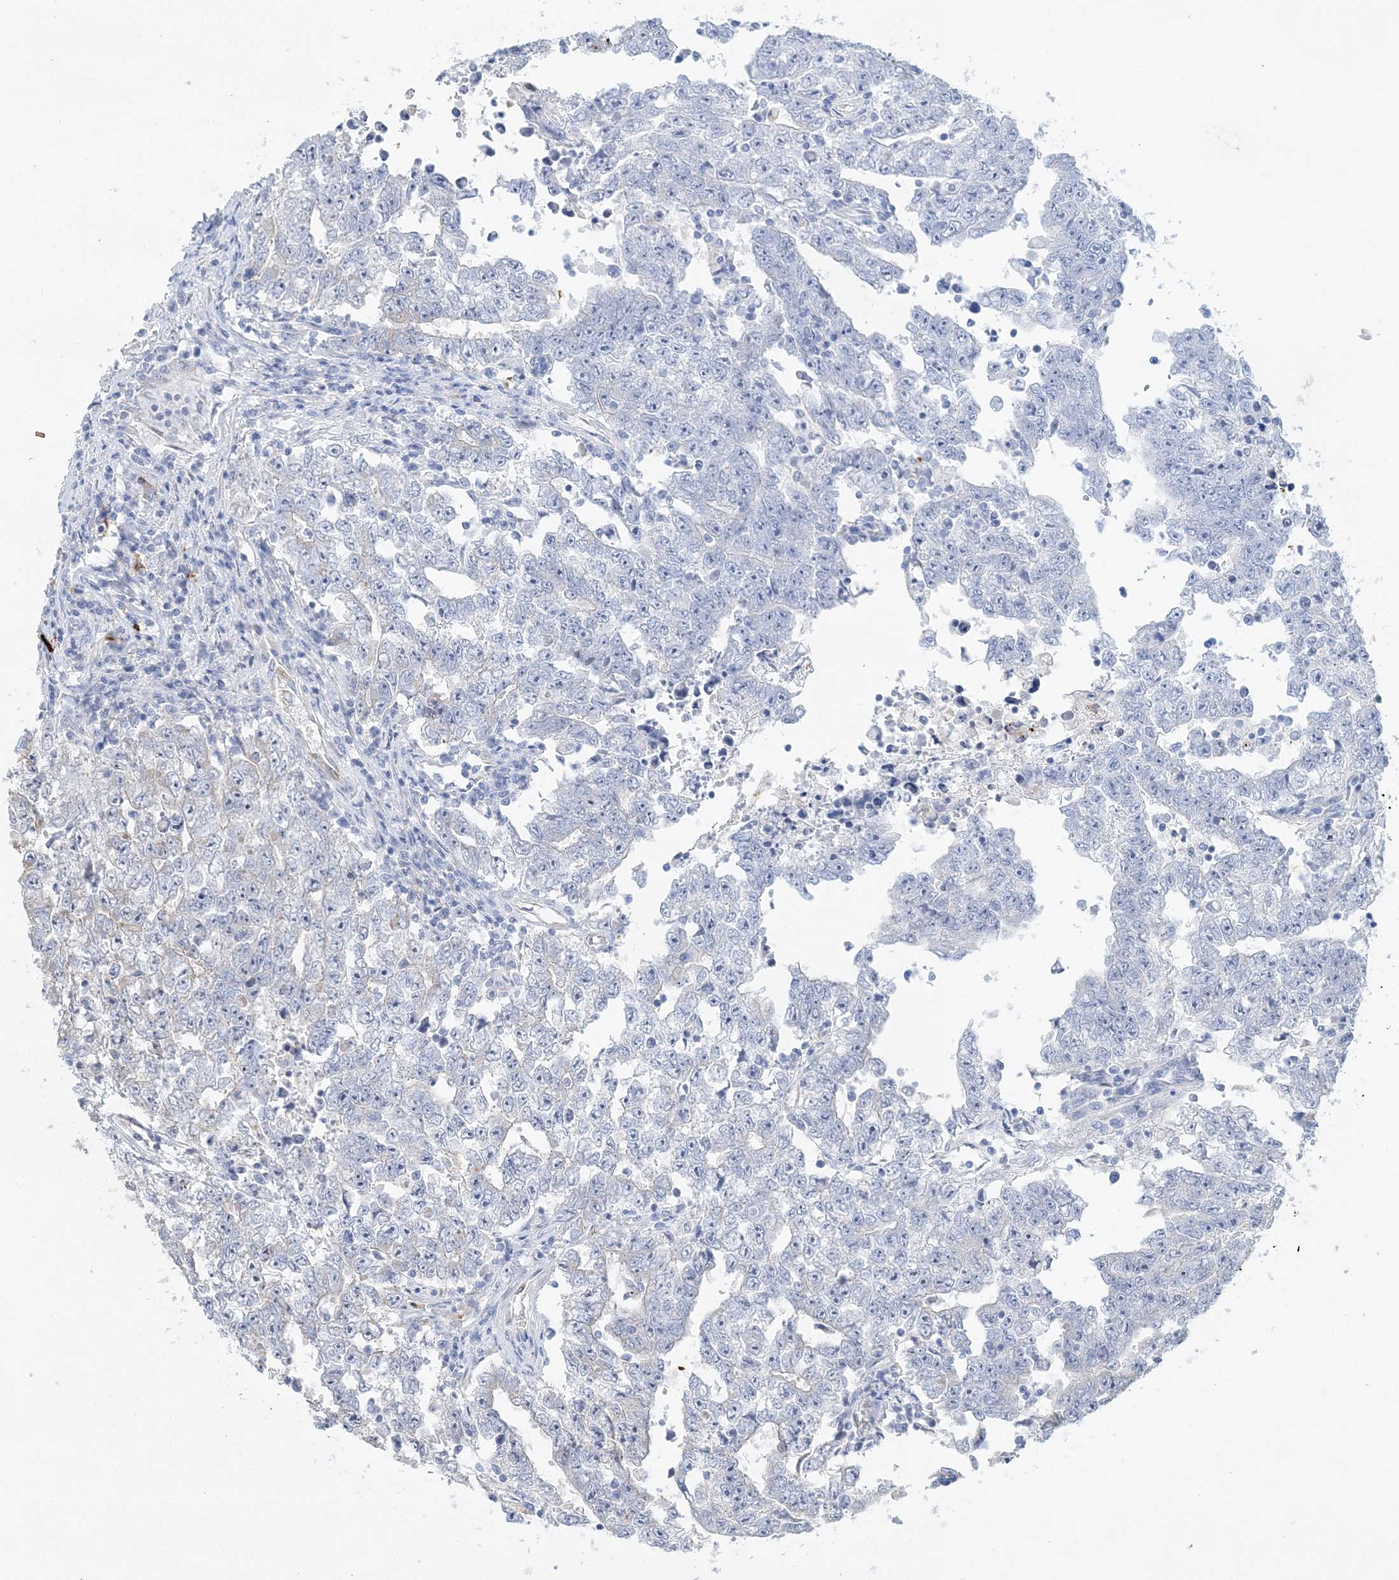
{"staining": {"intensity": "negative", "quantity": "none", "location": "none"}, "tissue": "testis cancer", "cell_type": "Tumor cells", "image_type": "cancer", "snomed": [{"axis": "morphology", "description": "Carcinoma, Embryonal, NOS"}, {"axis": "topography", "description": "Testis"}], "caption": "A micrograph of human testis cancer (embryonal carcinoma) is negative for staining in tumor cells. (Brightfield microscopy of DAB immunohistochemistry (IHC) at high magnification).", "gene": "FEZ2", "patient": {"sex": "male", "age": 25}}